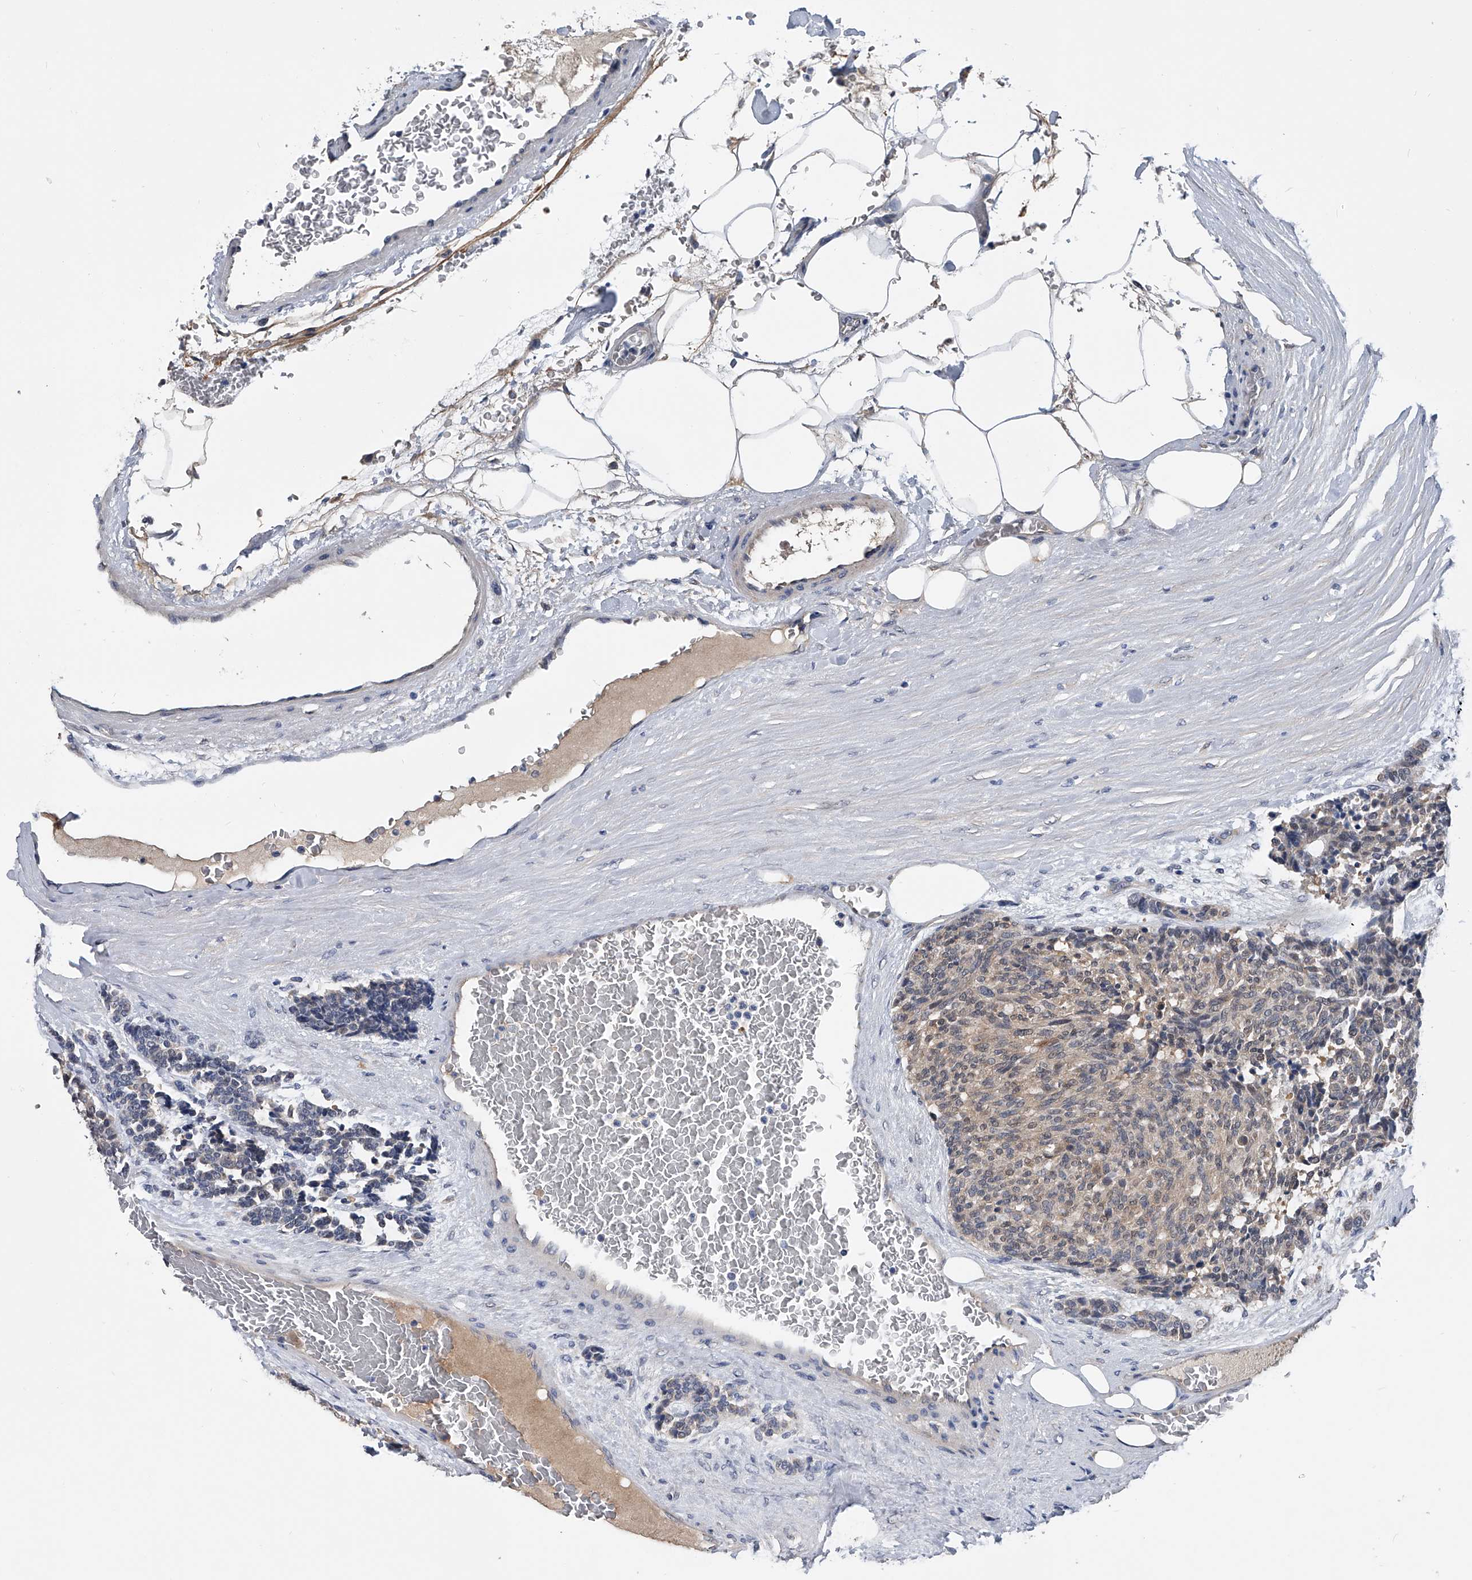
{"staining": {"intensity": "weak", "quantity": "25%-75%", "location": "cytoplasmic/membranous,nuclear"}, "tissue": "carcinoid", "cell_type": "Tumor cells", "image_type": "cancer", "snomed": [{"axis": "morphology", "description": "Carcinoid, malignant, NOS"}, {"axis": "topography", "description": "Pancreas"}], "caption": "Brown immunohistochemical staining in carcinoid exhibits weak cytoplasmic/membranous and nuclear expression in approximately 25%-75% of tumor cells.", "gene": "PGM3", "patient": {"sex": "female", "age": 54}}